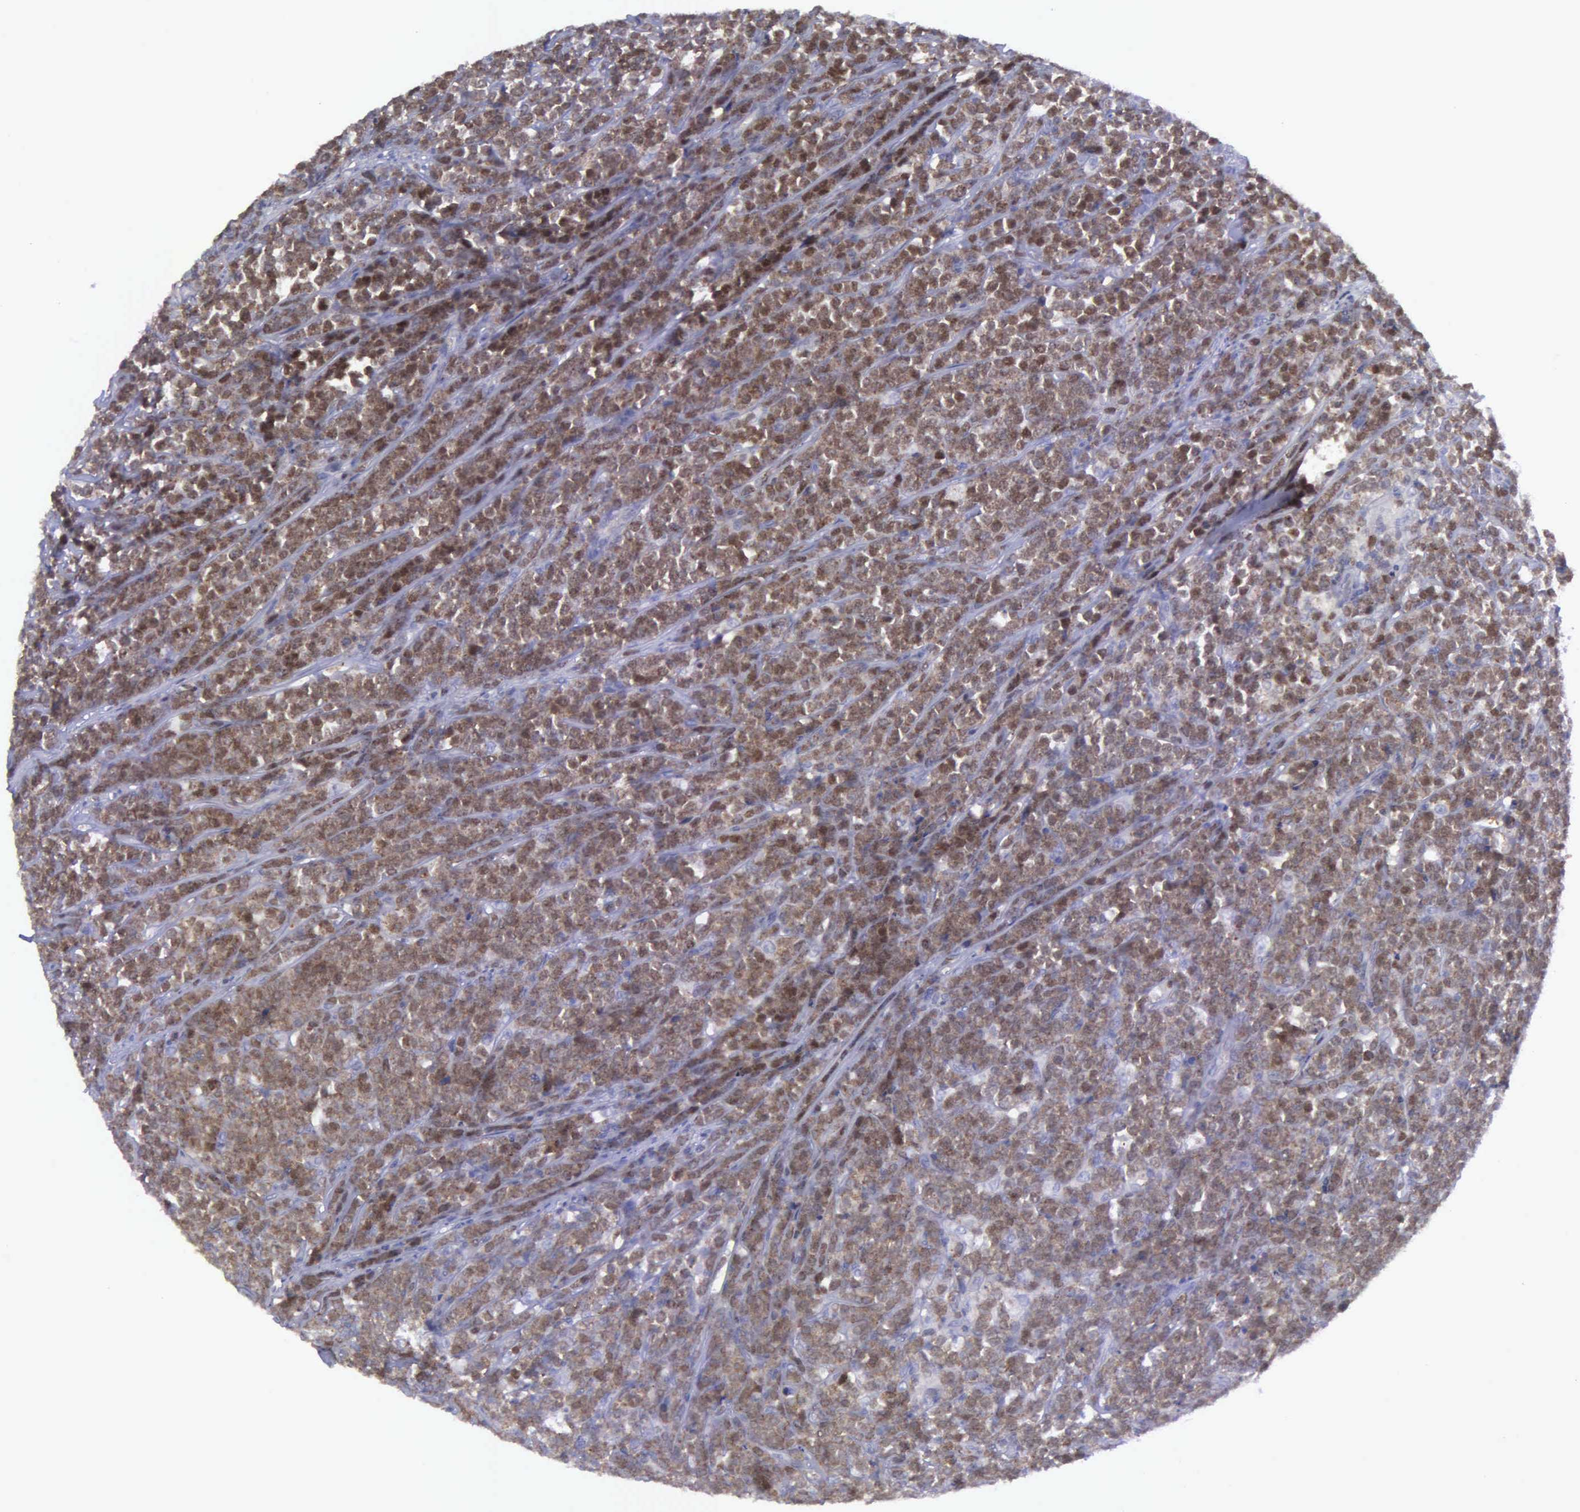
{"staining": {"intensity": "weak", "quantity": ">75%", "location": "nuclear"}, "tissue": "lymphoma", "cell_type": "Tumor cells", "image_type": "cancer", "snomed": [{"axis": "morphology", "description": "Malignant lymphoma, non-Hodgkin's type, High grade"}, {"axis": "topography", "description": "Small intestine"}, {"axis": "topography", "description": "Colon"}], "caption": "Human lymphoma stained with a brown dye displays weak nuclear positive expression in about >75% of tumor cells.", "gene": "MICAL3", "patient": {"sex": "male", "age": 8}}